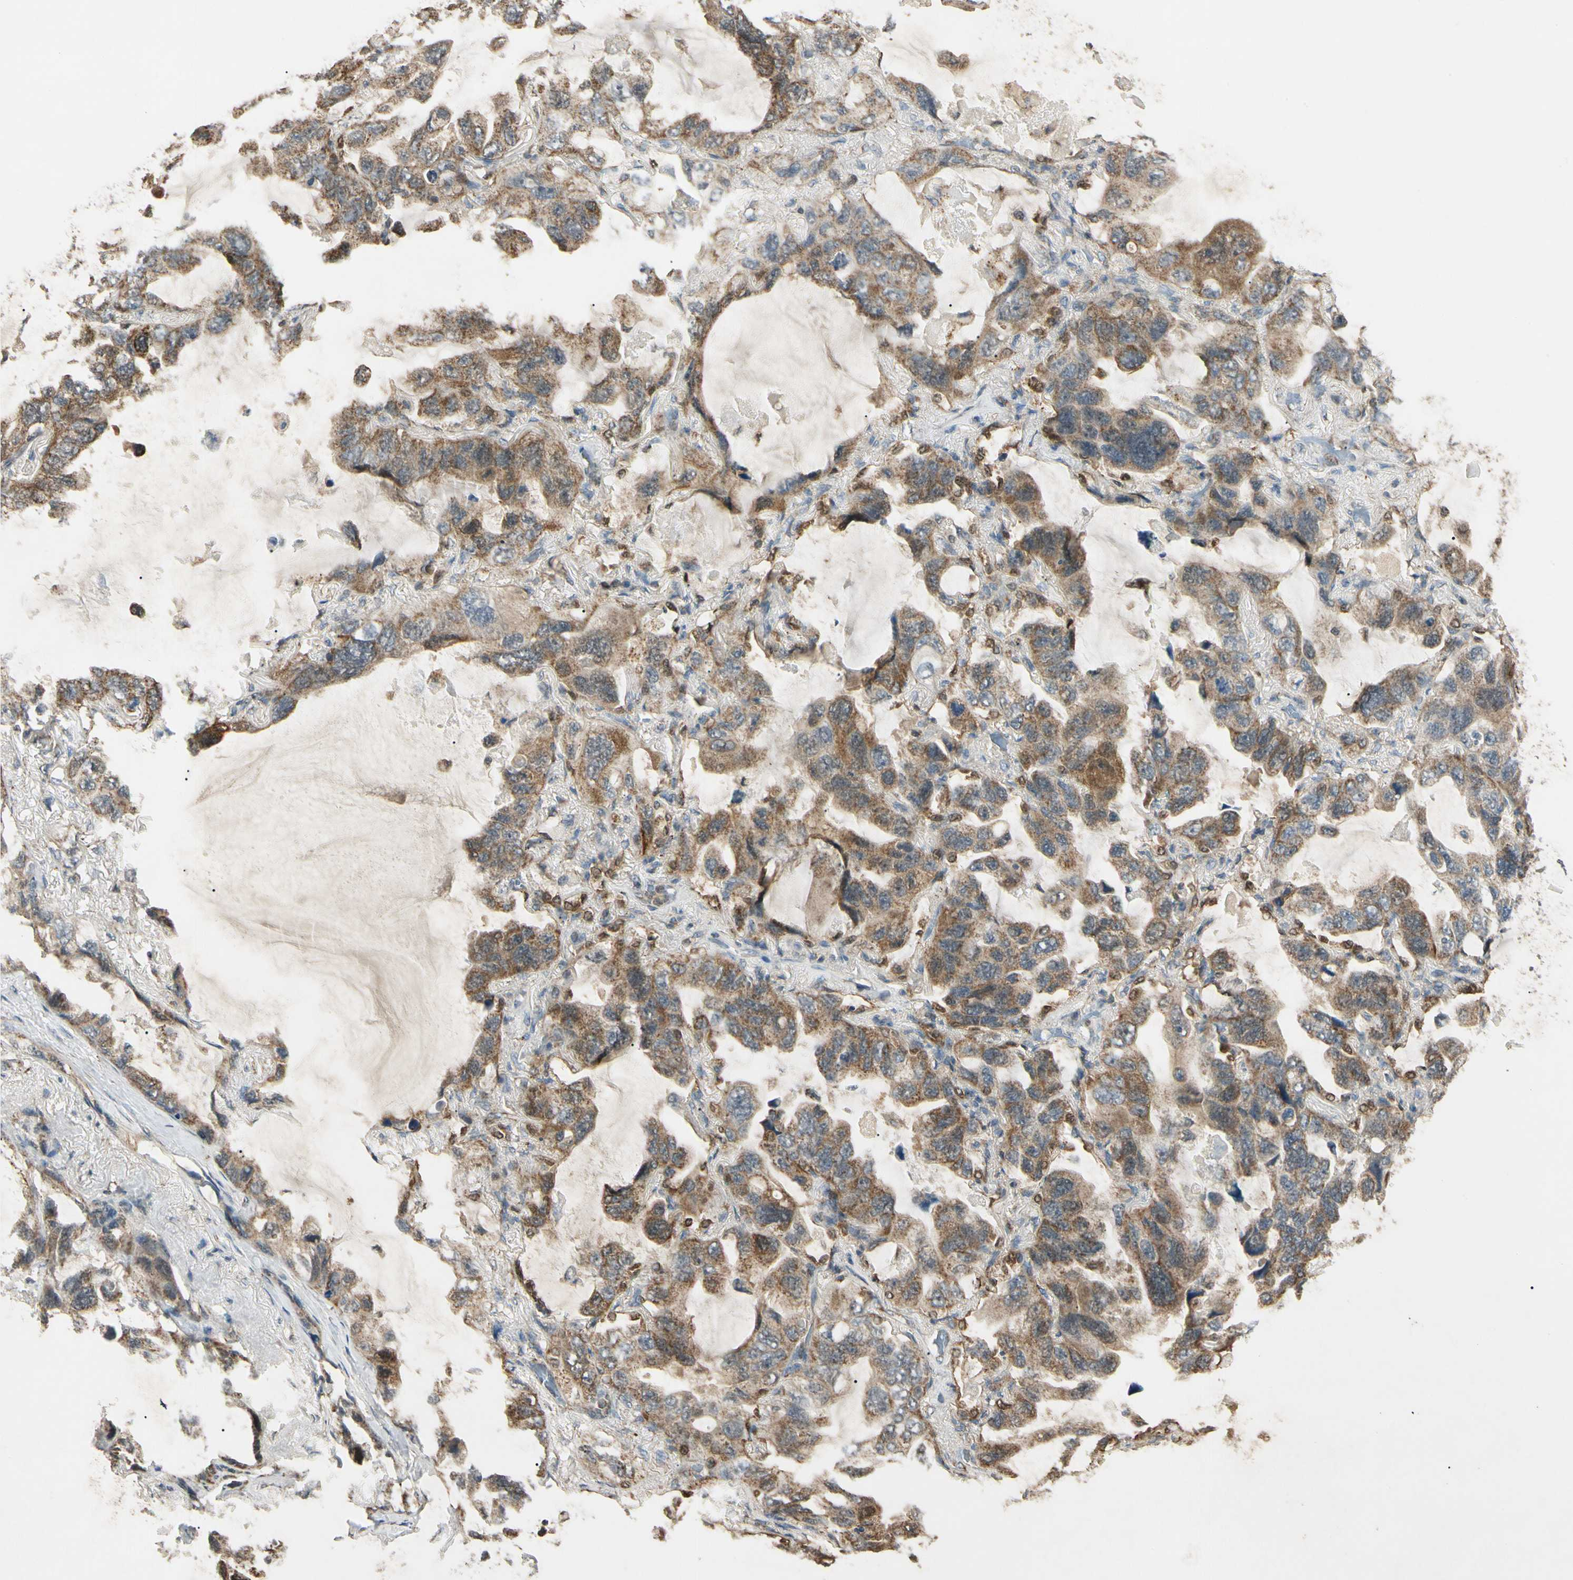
{"staining": {"intensity": "moderate", "quantity": "25%-75%", "location": "cytoplasmic/membranous"}, "tissue": "lung cancer", "cell_type": "Tumor cells", "image_type": "cancer", "snomed": [{"axis": "morphology", "description": "Squamous cell carcinoma, NOS"}, {"axis": "topography", "description": "Lung"}], "caption": "Squamous cell carcinoma (lung) stained with a protein marker shows moderate staining in tumor cells.", "gene": "PRDX5", "patient": {"sex": "female", "age": 73}}